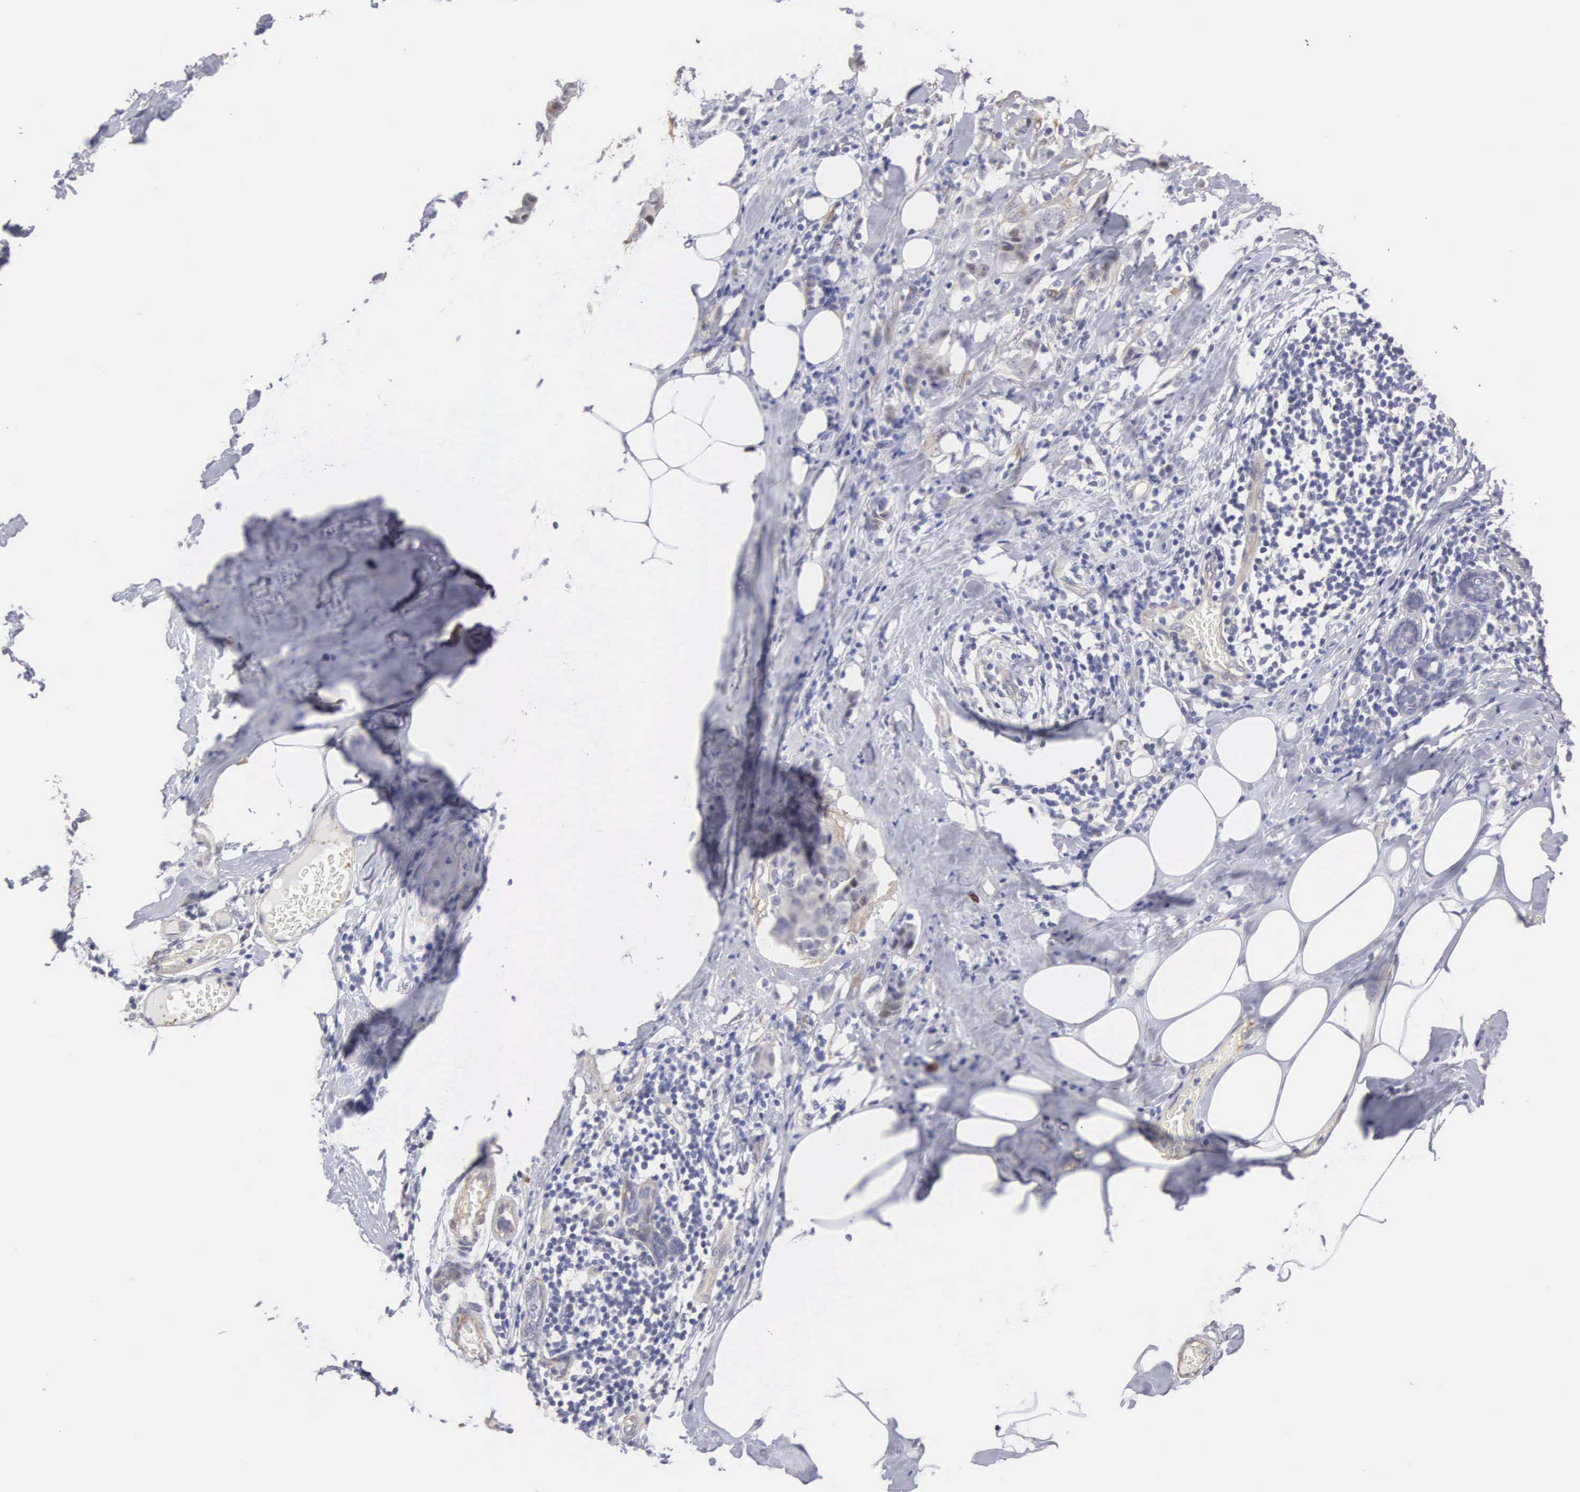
{"staining": {"intensity": "weak", "quantity": "<25%", "location": "cytoplasmic/membranous"}, "tissue": "breast cancer", "cell_type": "Tumor cells", "image_type": "cancer", "snomed": [{"axis": "morphology", "description": "Duct carcinoma"}, {"axis": "topography", "description": "Breast"}], "caption": "Tumor cells show no significant protein positivity in breast infiltrating ductal carcinoma.", "gene": "ELFN2", "patient": {"sex": "female", "age": 45}}